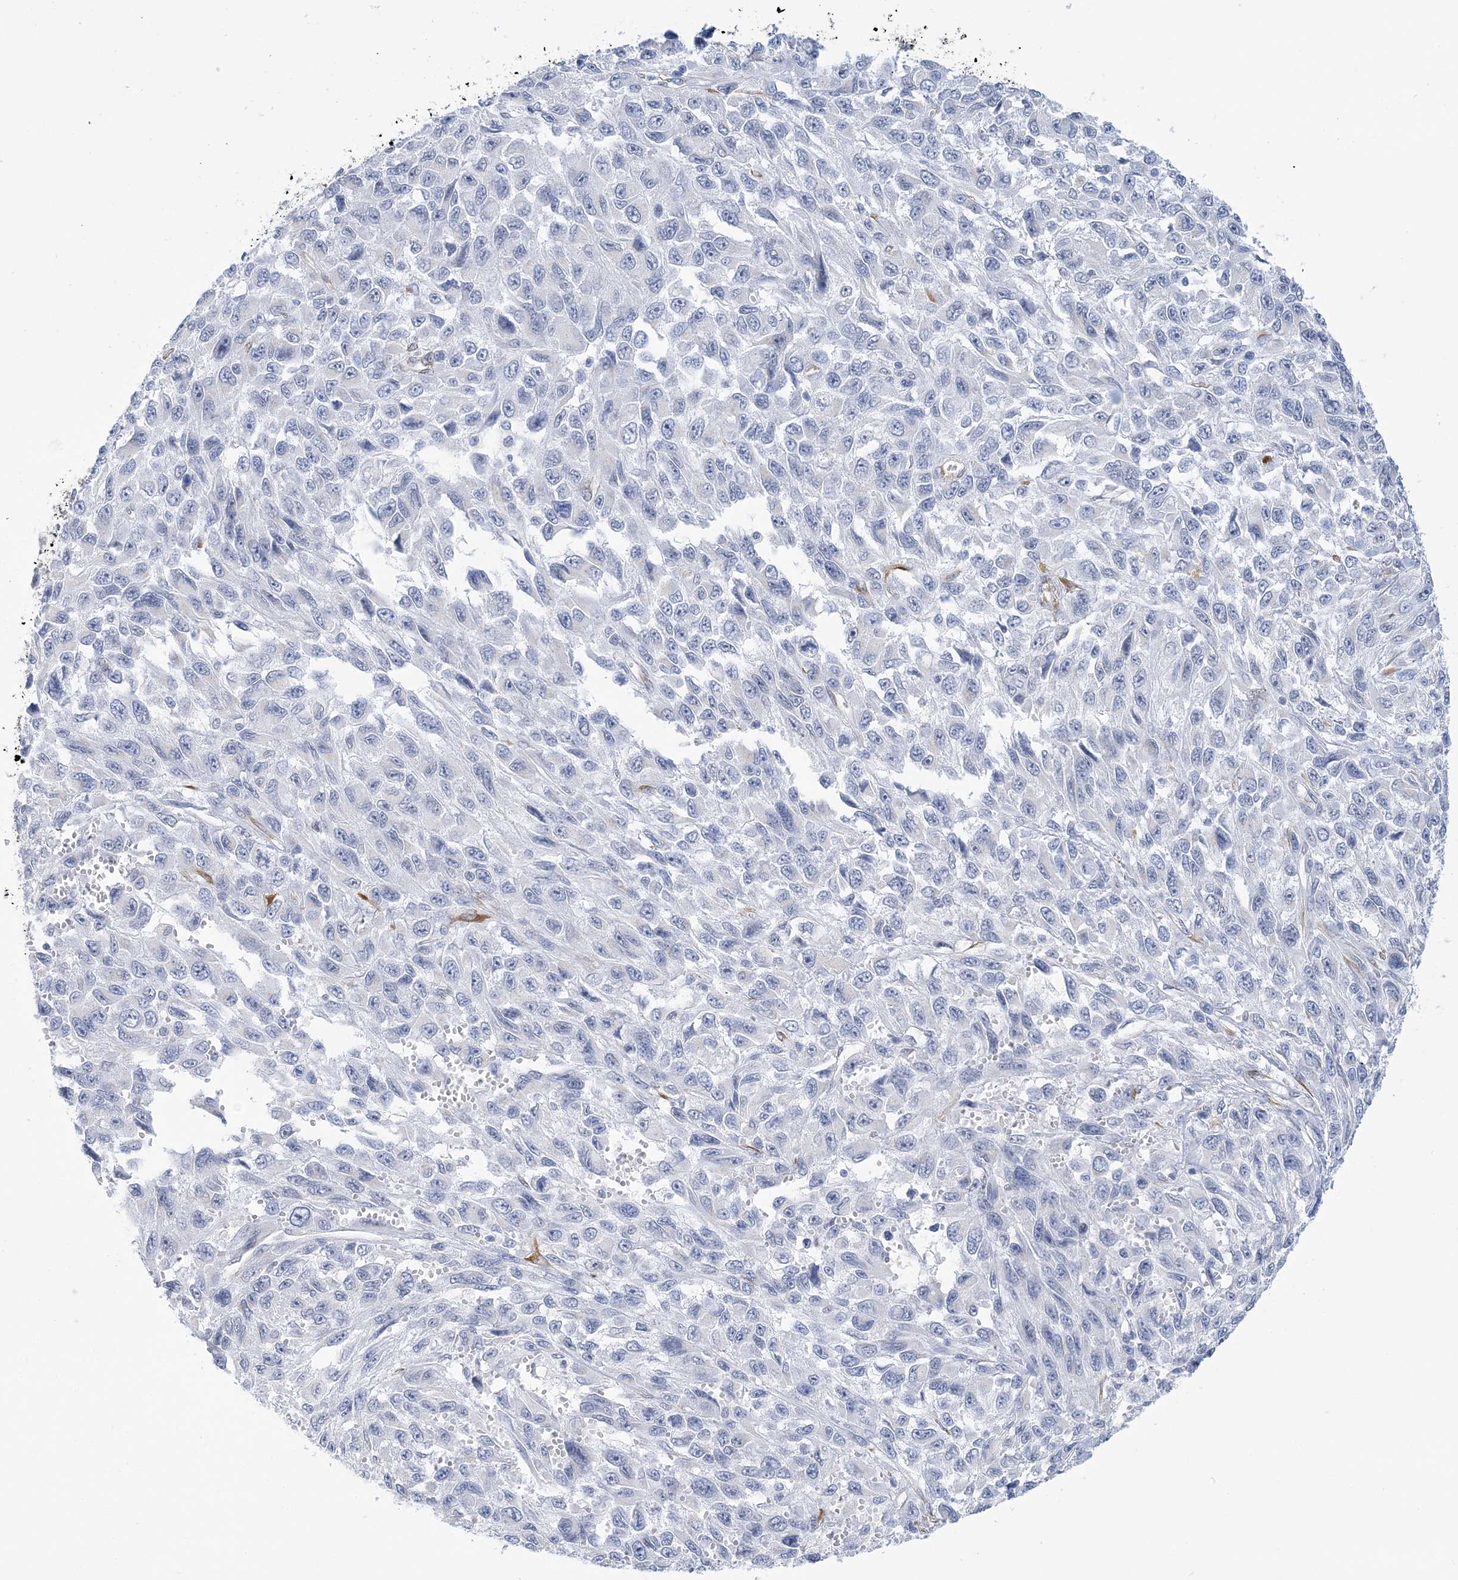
{"staining": {"intensity": "negative", "quantity": "none", "location": "none"}, "tissue": "melanoma", "cell_type": "Tumor cells", "image_type": "cancer", "snomed": [{"axis": "morphology", "description": "Malignant melanoma, NOS"}, {"axis": "topography", "description": "Skin"}], "caption": "Tumor cells show no significant expression in melanoma.", "gene": "PLEKHG4B", "patient": {"sex": "female", "age": 96}}